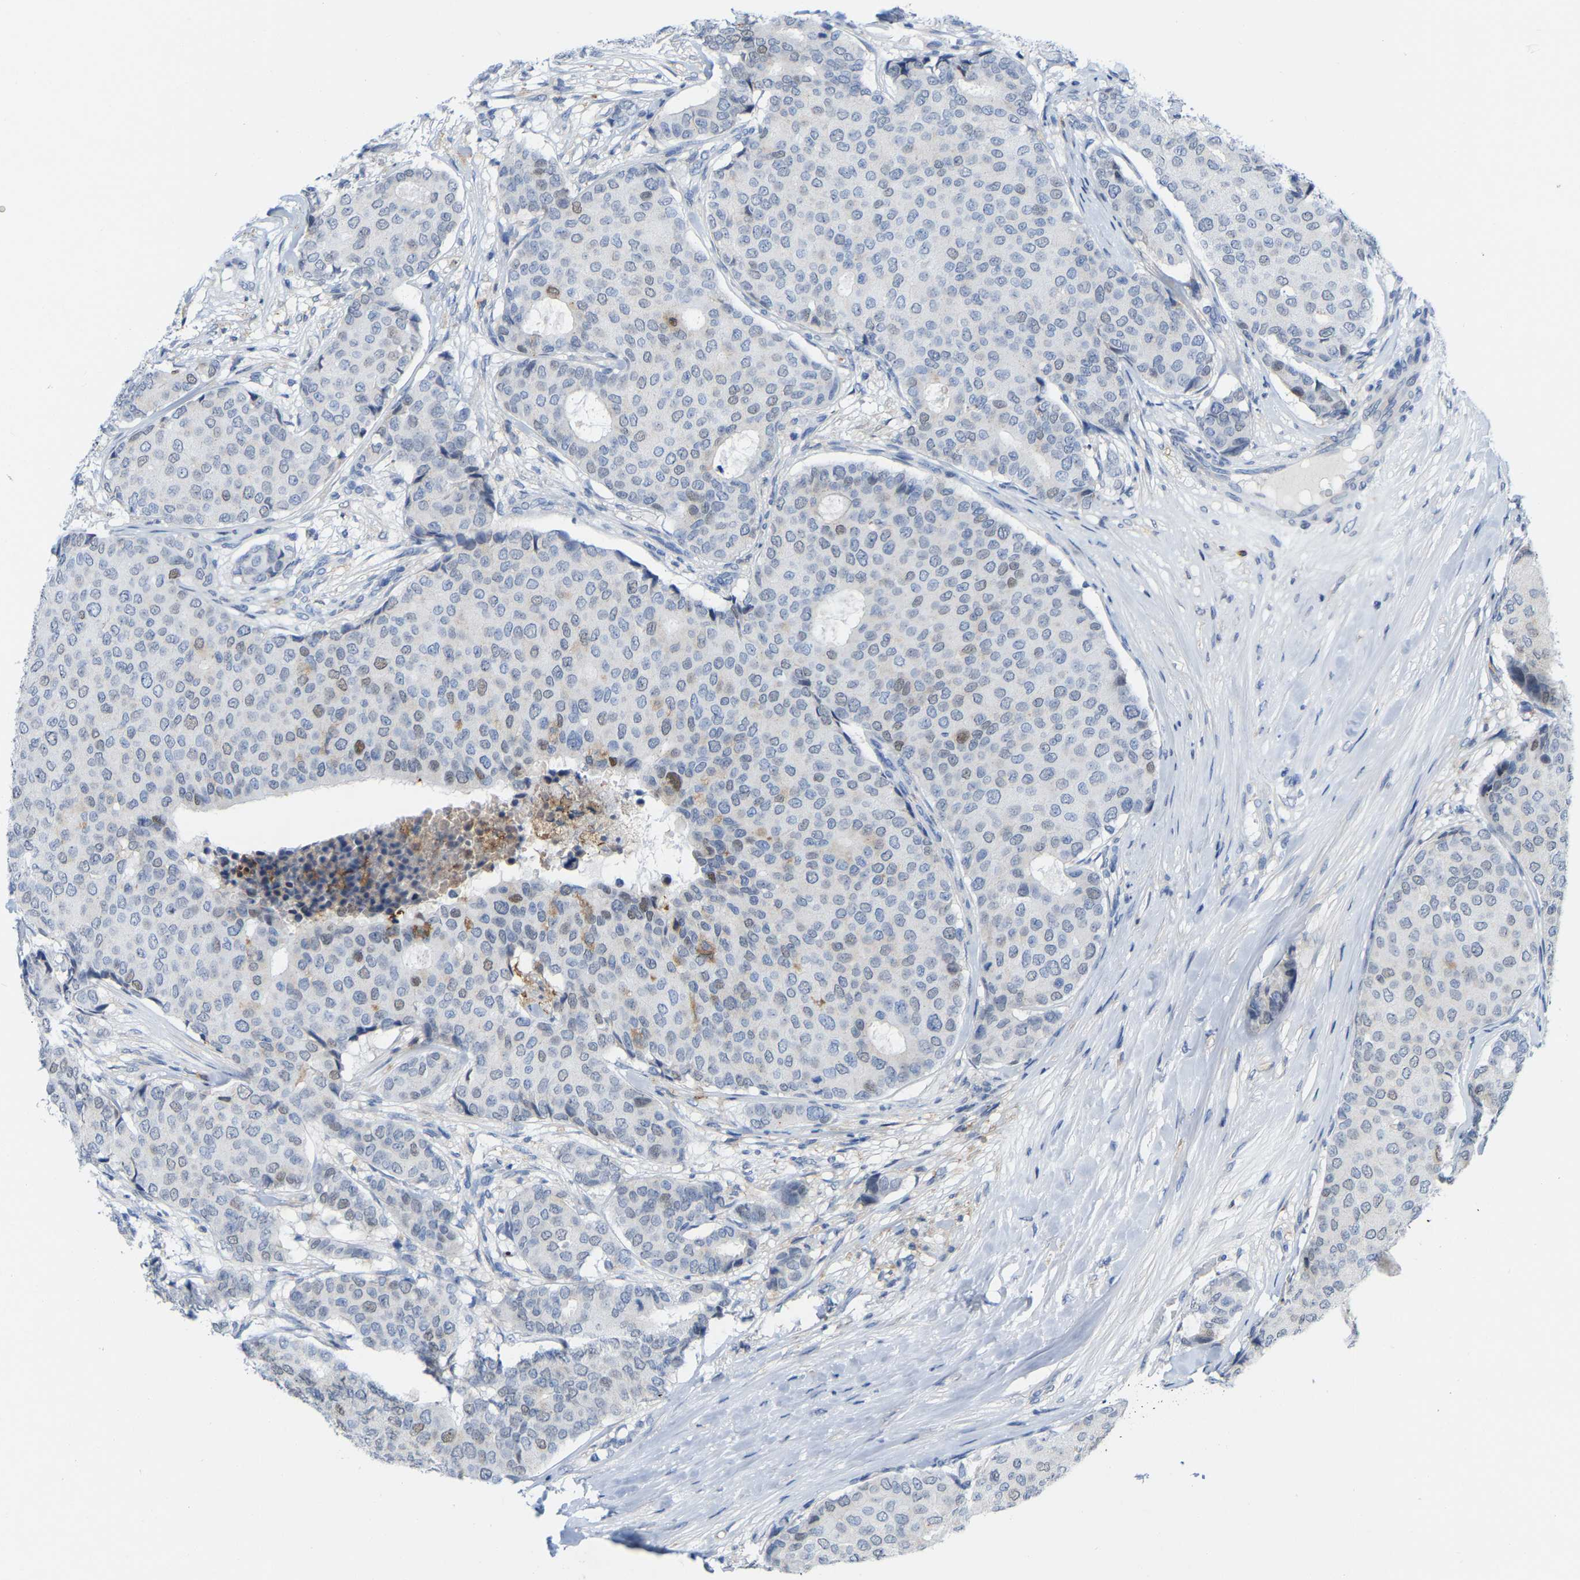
{"staining": {"intensity": "weak", "quantity": "<25%", "location": "nuclear"}, "tissue": "breast cancer", "cell_type": "Tumor cells", "image_type": "cancer", "snomed": [{"axis": "morphology", "description": "Duct carcinoma"}, {"axis": "topography", "description": "Breast"}], "caption": "Immunohistochemistry micrograph of neoplastic tissue: breast cancer stained with DAB (3,3'-diaminobenzidine) exhibits no significant protein positivity in tumor cells.", "gene": "ABTB2", "patient": {"sex": "female", "age": 75}}